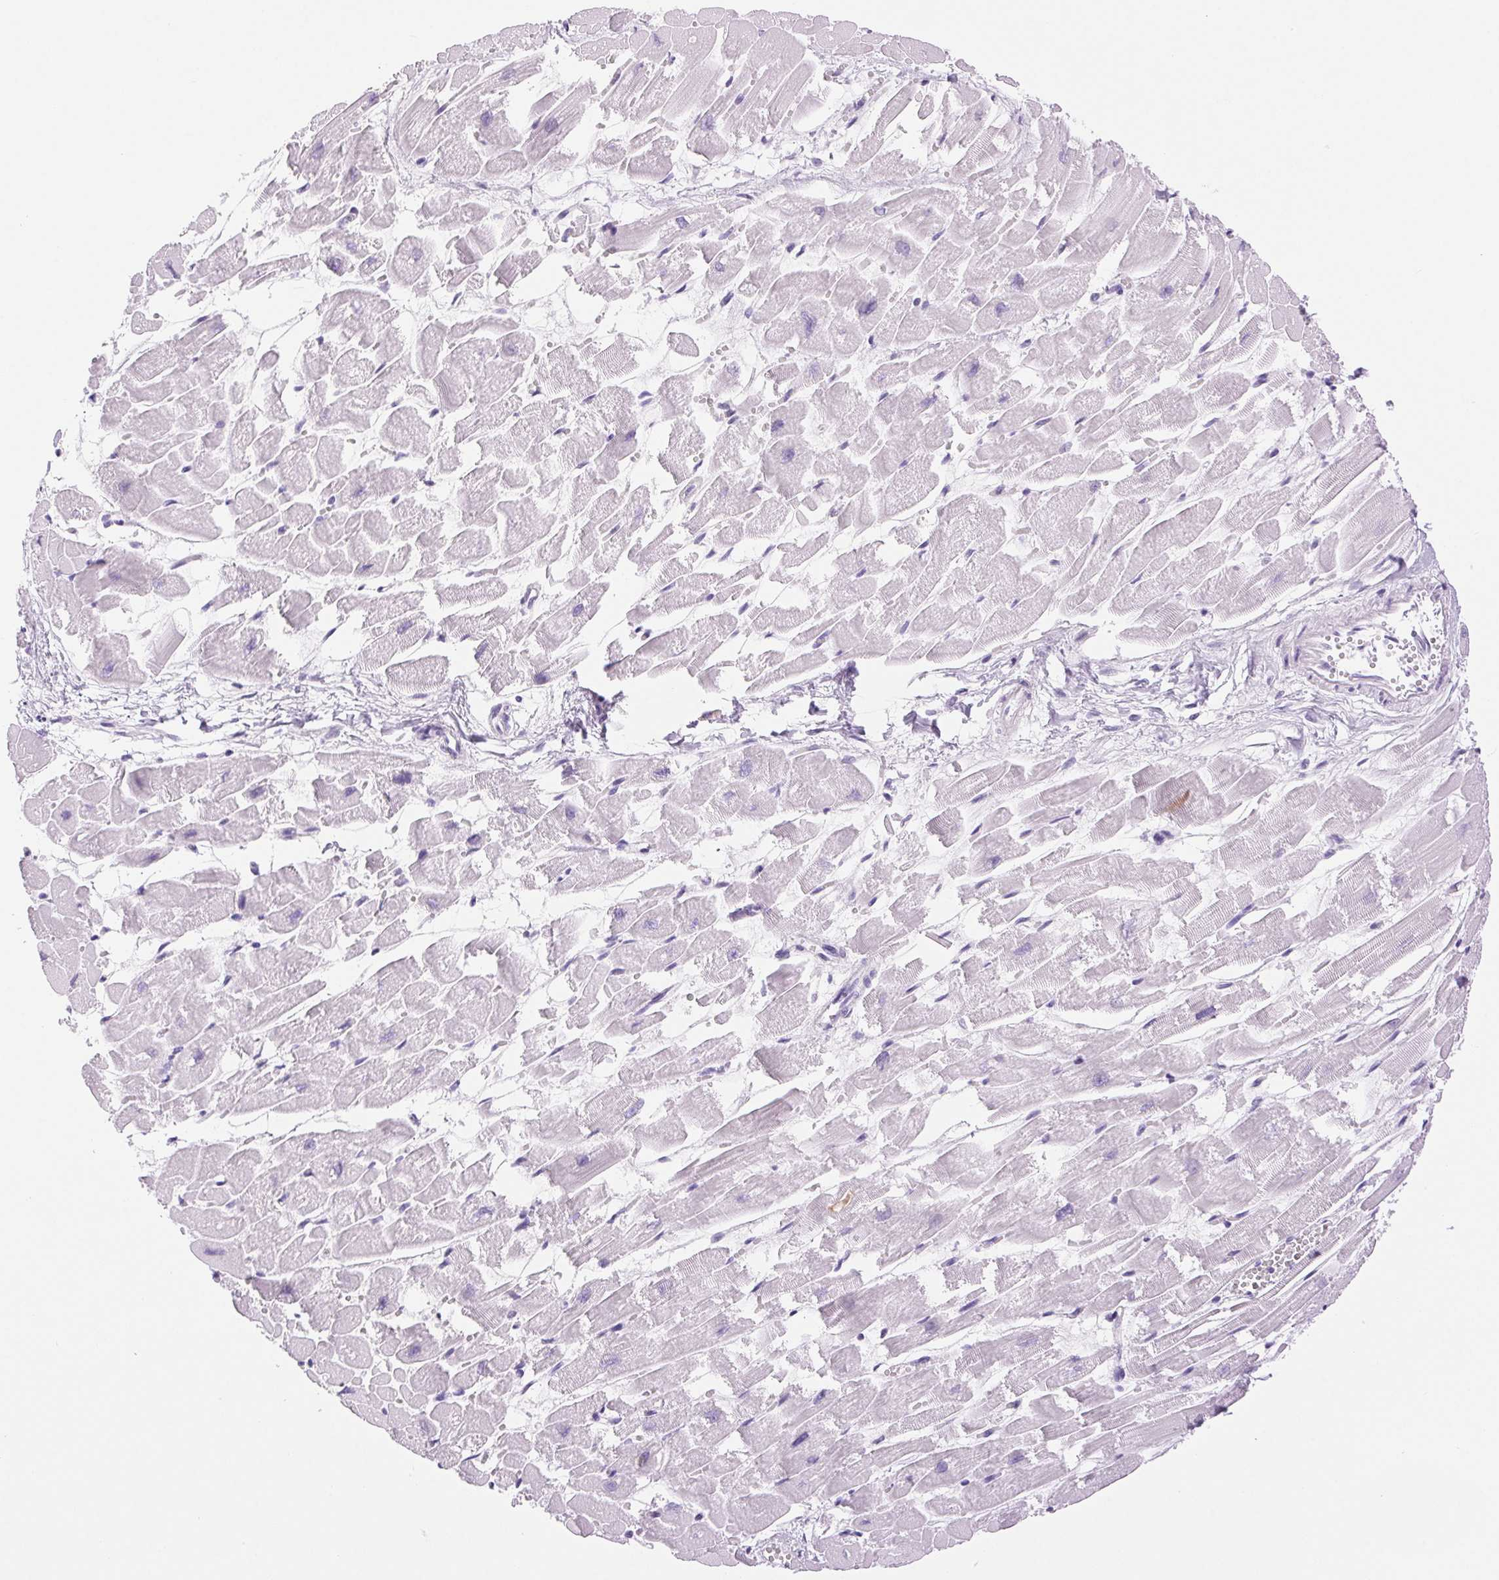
{"staining": {"intensity": "negative", "quantity": "none", "location": "none"}, "tissue": "heart muscle", "cell_type": "Cardiomyocytes", "image_type": "normal", "snomed": [{"axis": "morphology", "description": "Normal tissue, NOS"}, {"axis": "topography", "description": "Heart"}], "caption": "IHC of benign human heart muscle demonstrates no staining in cardiomyocytes.", "gene": "SERPINB3", "patient": {"sex": "female", "age": 52}}